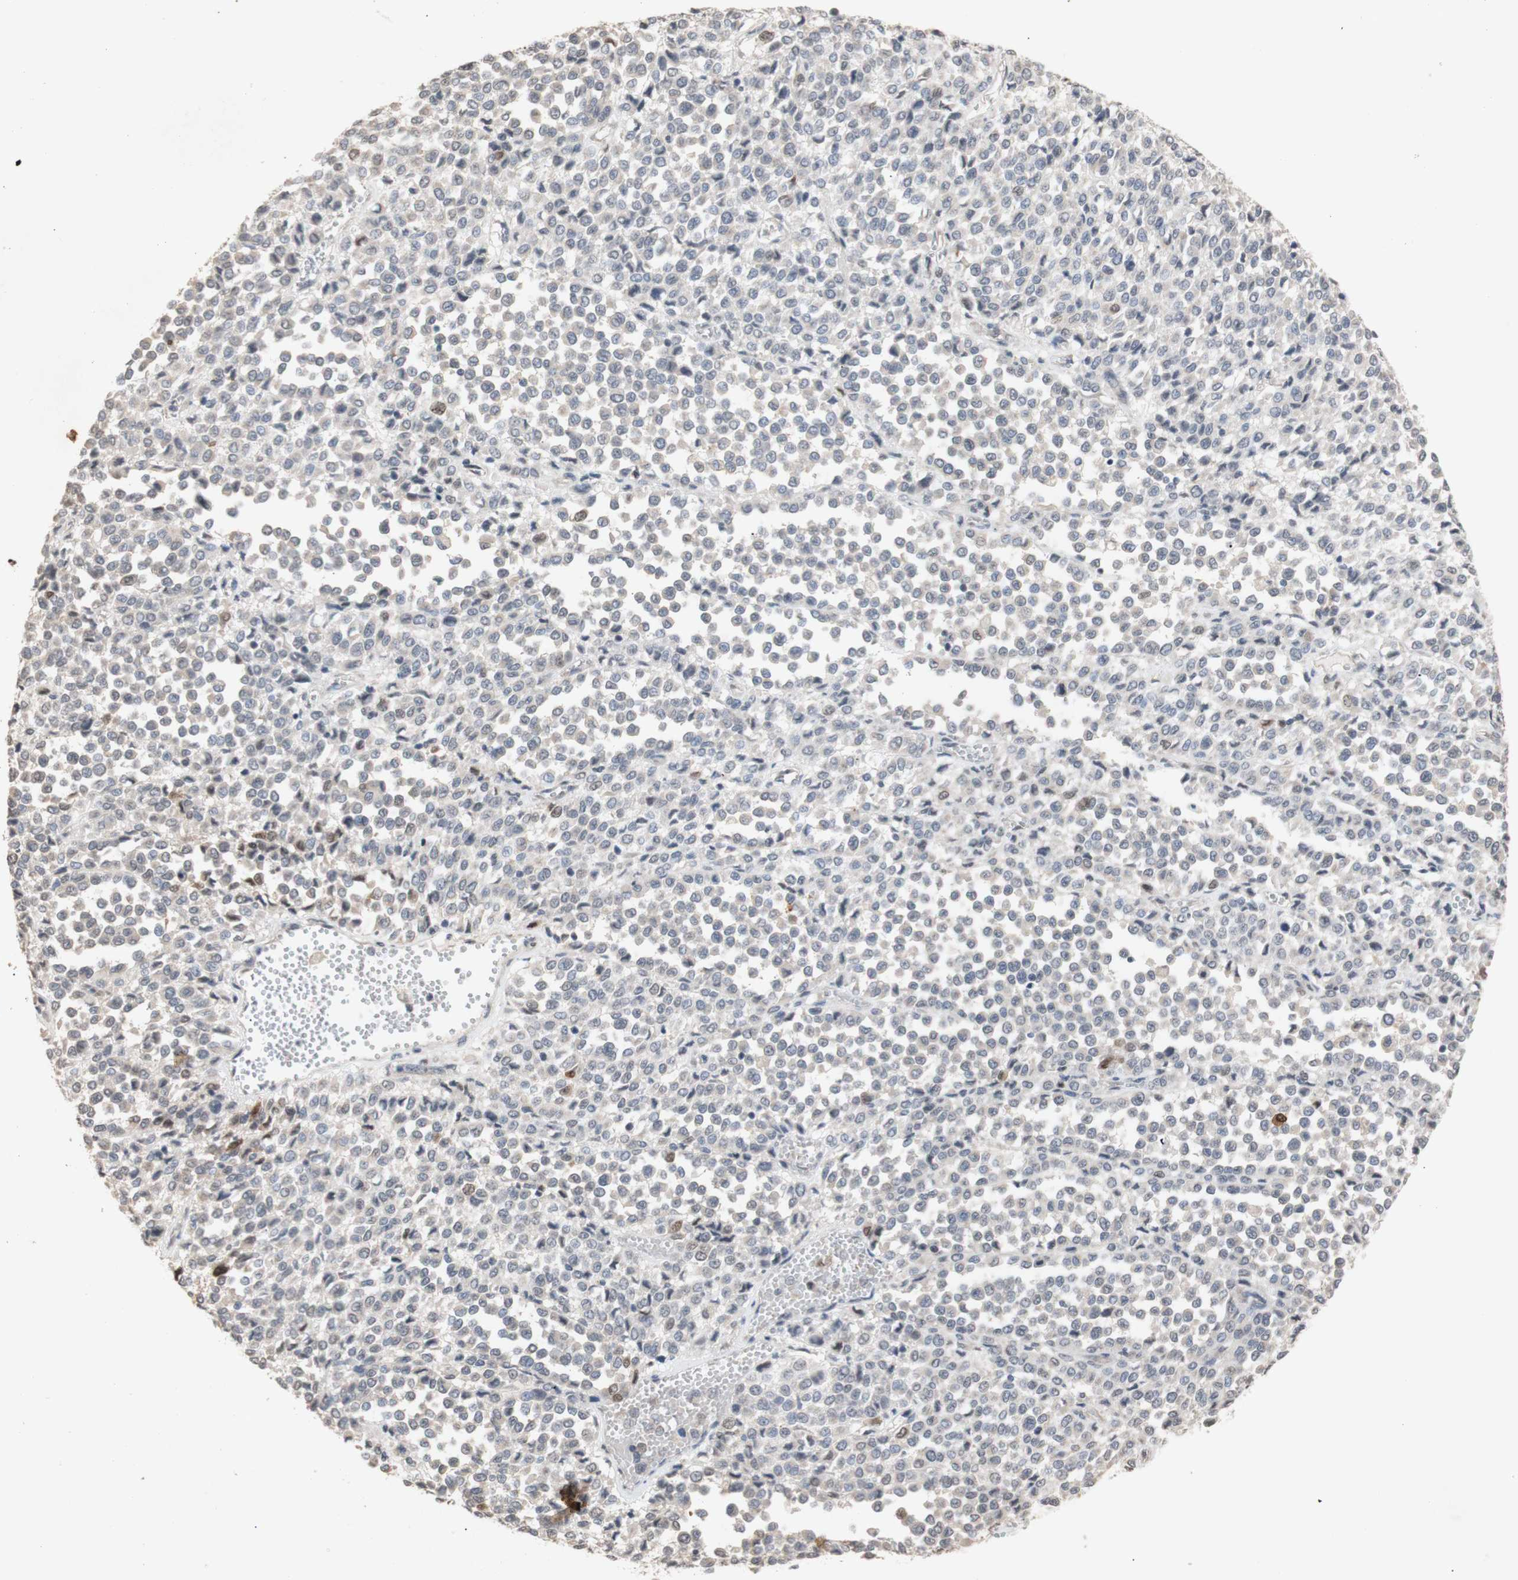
{"staining": {"intensity": "negative", "quantity": "none", "location": "none"}, "tissue": "melanoma", "cell_type": "Tumor cells", "image_type": "cancer", "snomed": [{"axis": "morphology", "description": "Malignant melanoma, Metastatic site"}, {"axis": "topography", "description": "Pancreas"}], "caption": "Immunohistochemical staining of human melanoma exhibits no significant staining in tumor cells. (IHC, brightfield microscopy, high magnification).", "gene": "FOSB", "patient": {"sex": "female", "age": 30}}